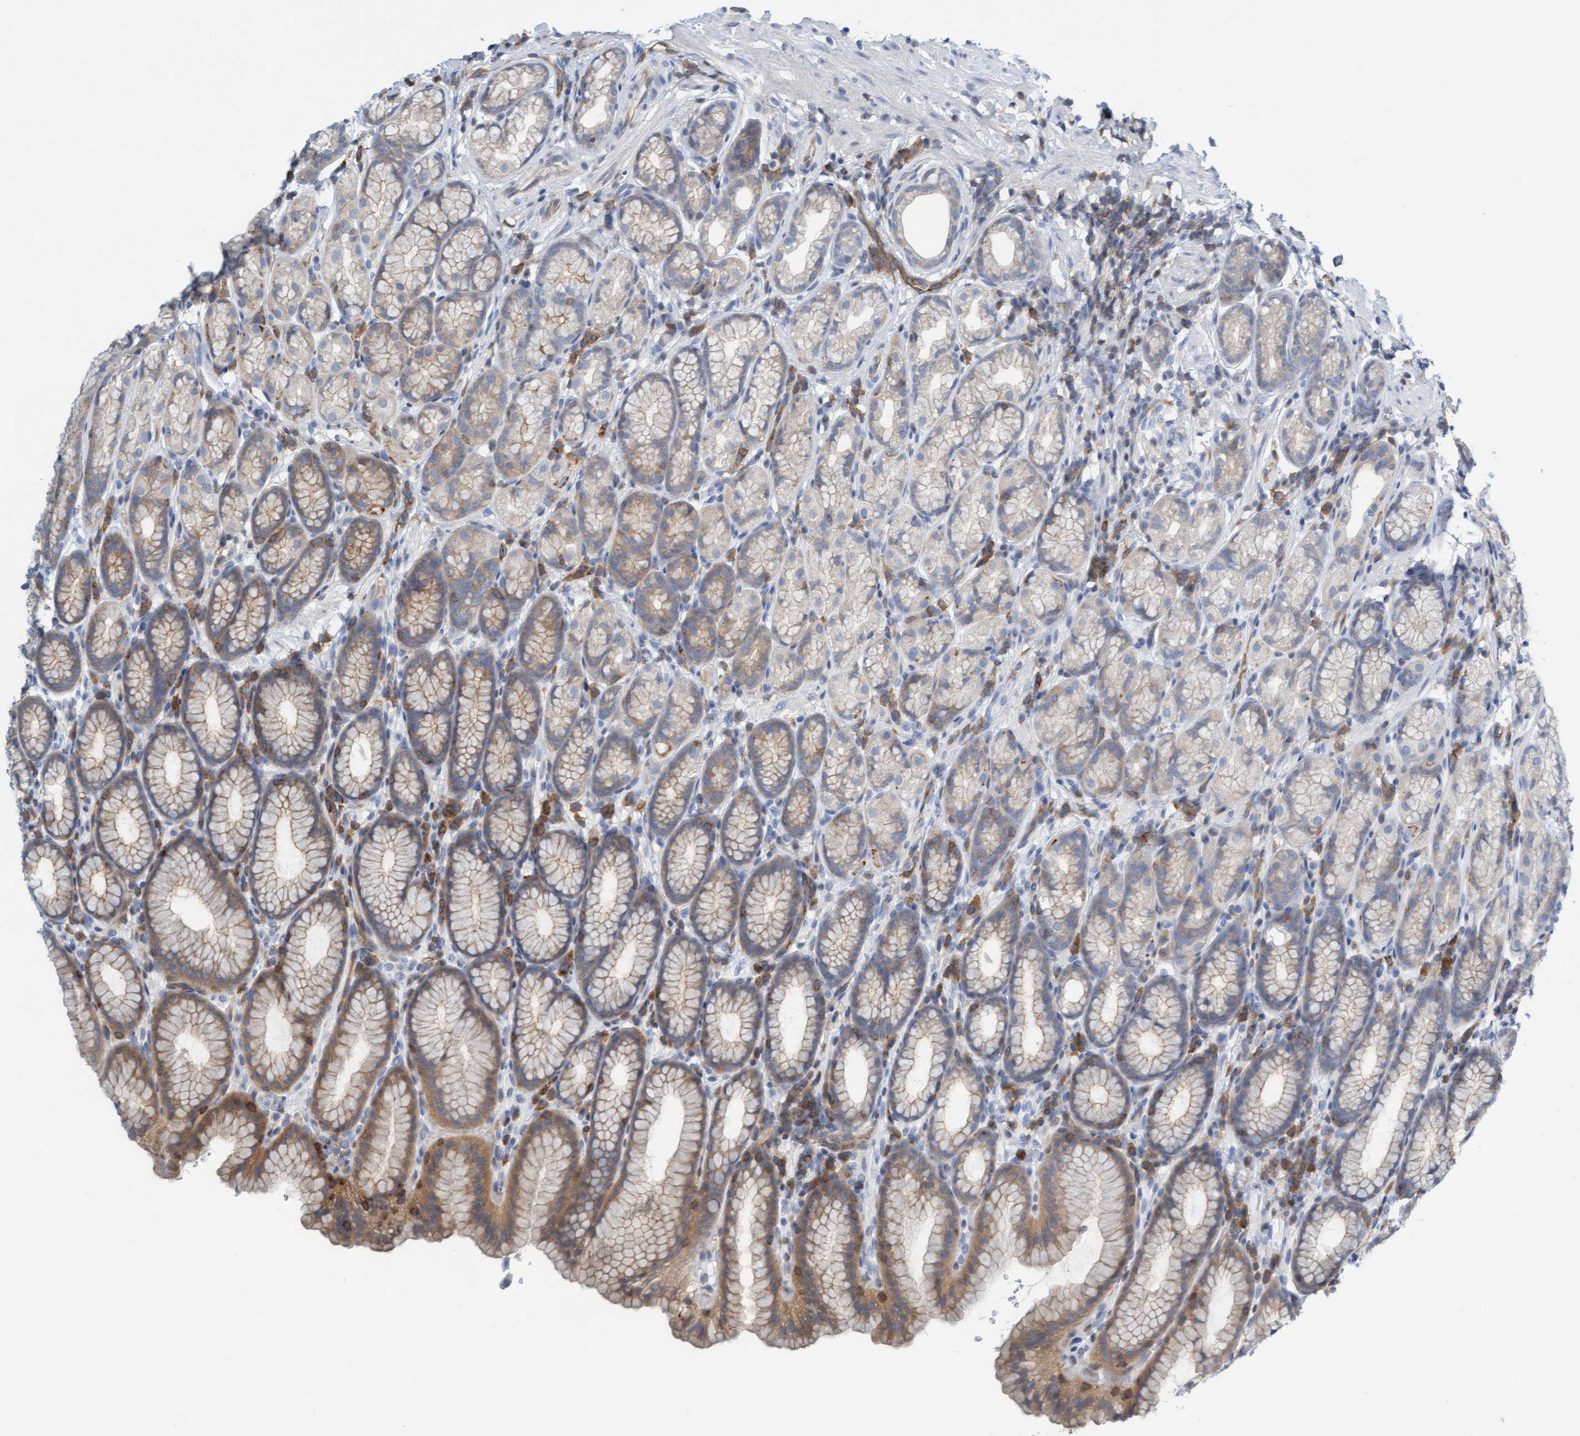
{"staining": {"intensity": "weak", "quantity": "25%-75%", "location": "cytoplasmic/membranous"}, "tissue": "stomach", "cell_type": "Glandular cells", "image_type": "normal", "snomed": [{"axis": "morphology", "description": "Normal tissue, NOS"}, {"axis": "topography", "description": "Stomach"}], "caption": "This micrograph reveals normal stomach stained with immunohistochemistry (IHC) to label a protein in brown. The cytoplasmic/membranous of glandular cells show weak positivity for the protein. Nuclei are counter-stained blue.", "gene": "PRKD2", "patient": {"sex": "male", "age": 42}}